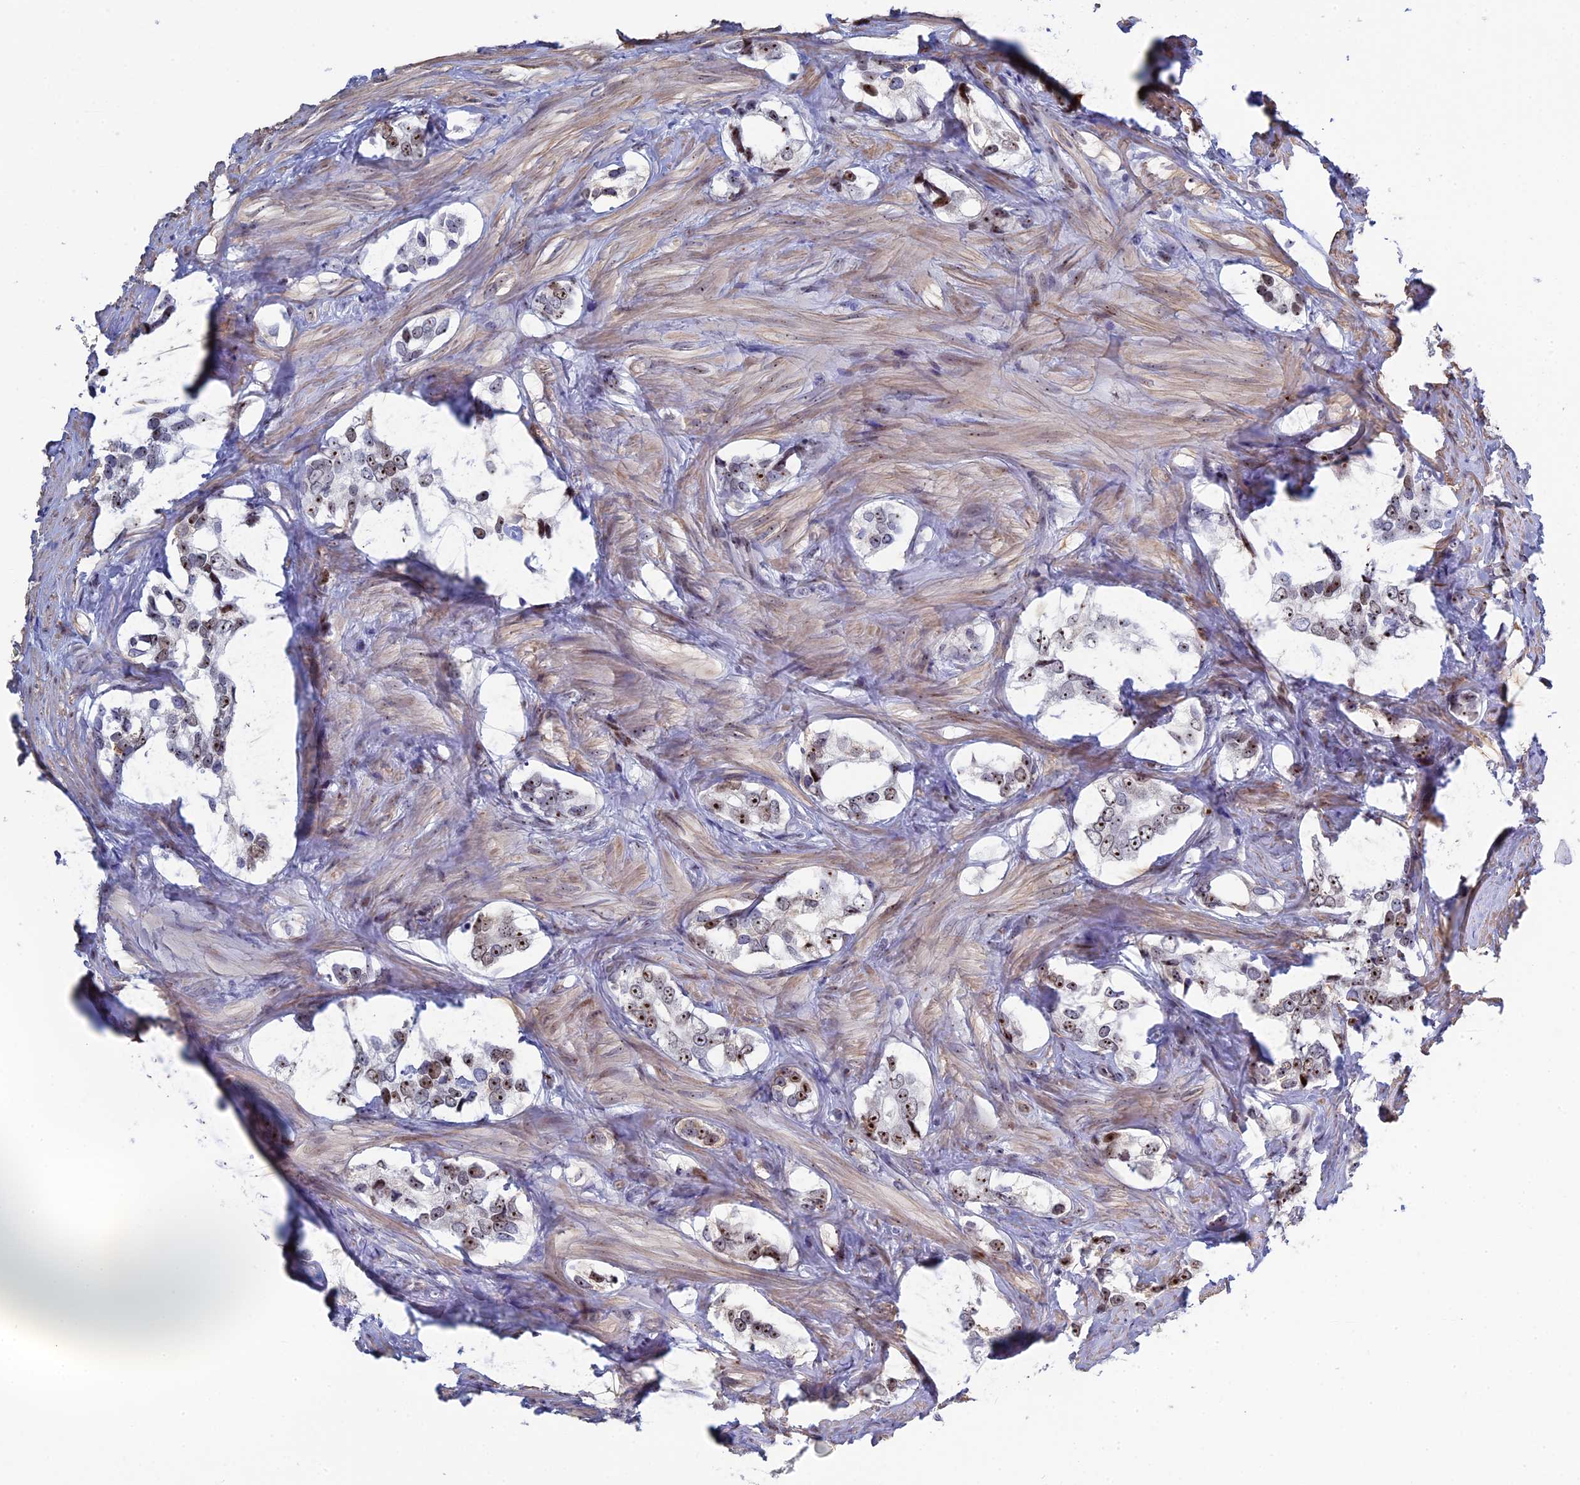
{"staining": {"intensity": "moderate", "quantity": ">75%", "location": "nuclear"}, "tissue": "prostate cancer", "cell_type": "Tumor cells", "image_type": "cancer", "snomed": [{"axis": "morphology", "description": "Adenocarcinoma, High grade"}, {"axis": "topography", "description": "Prostate"}], "caption": "Immunohistochemical staining of prostate cancer (adenocarcinoma (high-grade)) exhibits moderate nuclear protein expression in about >75% of tumor cells.", "gene": "CCDC86", "patient": {"sex": "male", "age": 66}}